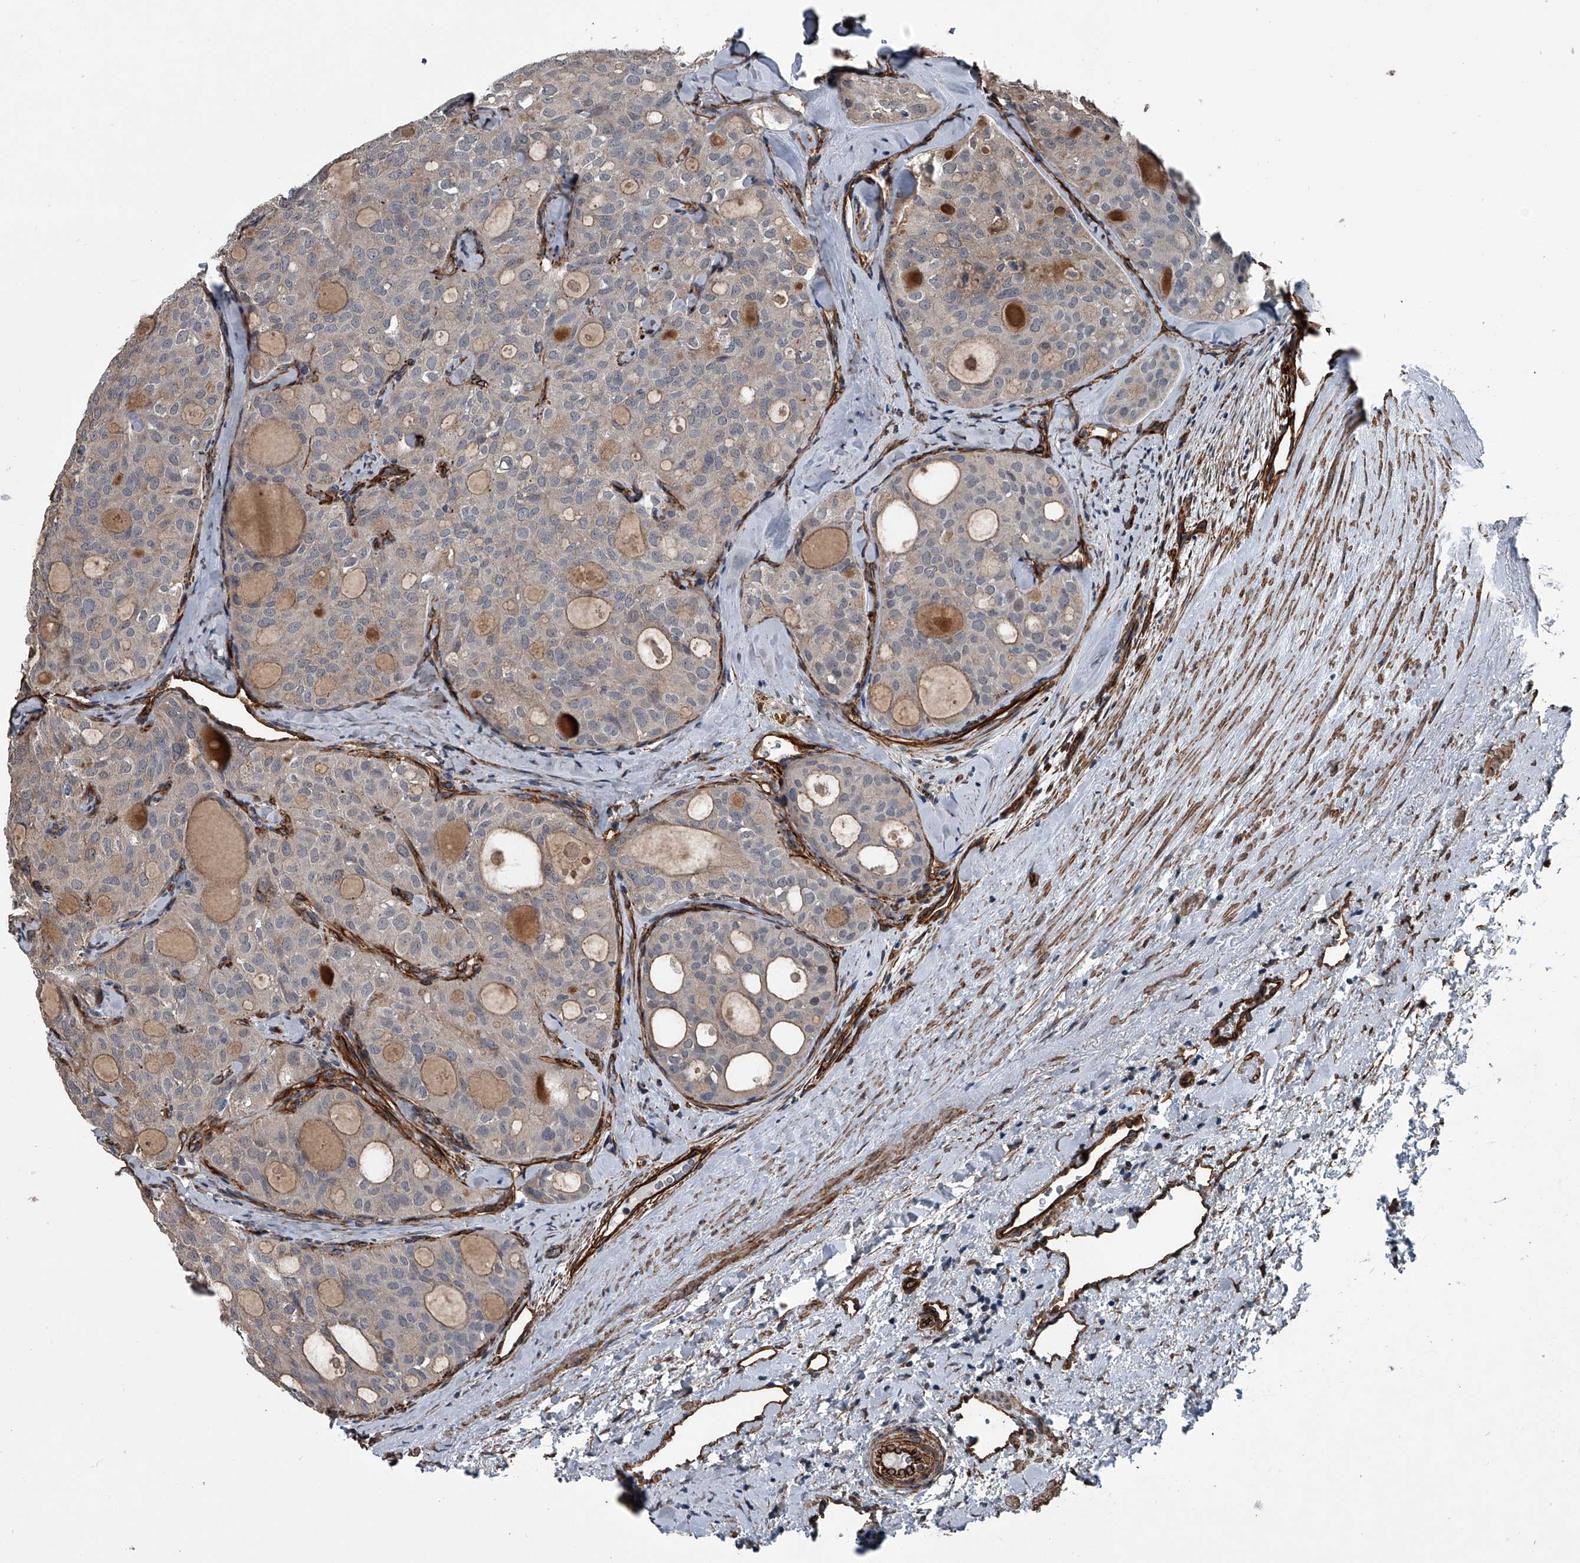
{"staining": {"intensity": "negative", "quantity": "none", "location": "none"}, "tissue": "thyroid cancer", "cell_type": "Tumor cells", "image_type": "cancer", "snomed": [{"axis": "morphology", "description": "Follicular adenoma carcinoma, NOS"}, {"axis": "topography", "description": "Thyroid gland"}], "caption": "High power microscopy photomicrograph of an immunohistochemistry (IHC) image of thyroid cancer, revealing no significant expression in tumor cells. Nuclei are stained in blue.", "gene": "LDLRAD2", "patient": {"sex": "male", "age": 75}}